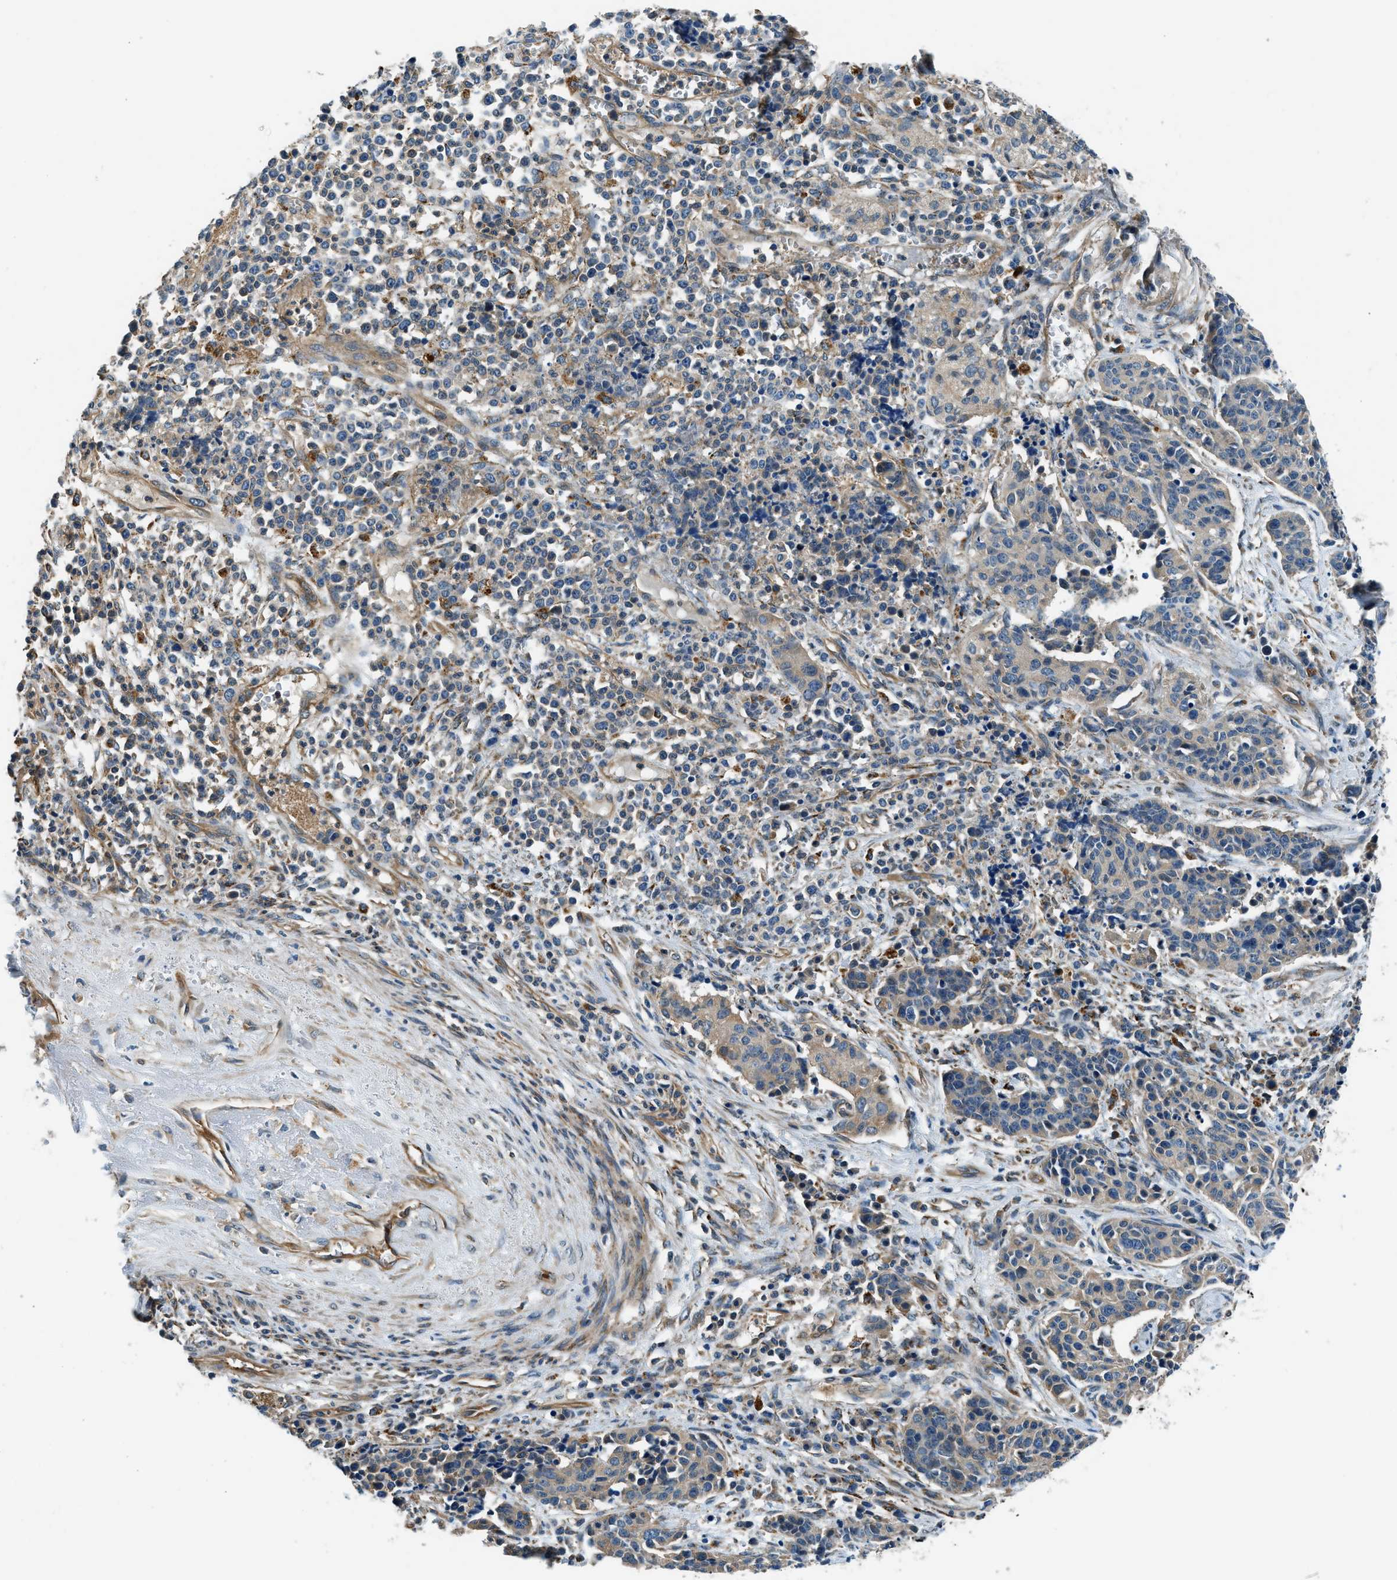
{"staining": {"intensity": "weak", "quantity": "<25%", "location": "cytoplasmic/membranous"}, "tissue": "cervical cancer", "cell_type": "Tumor cells", "image_type": "cancer", "snomed": [{"axis": "morphology", "description": "Squamous cell carcinoma, NOS"}, {"axis": "topography", "description": "Cervix"}], "caption": "This is an immunohistochemistry (IHC) micrograph of human cervical squamous cell carcinoma. There is no positivity in tumor cells.", "gene": "SLC19A2", "patient": {"sex": "female", "age": 35}}